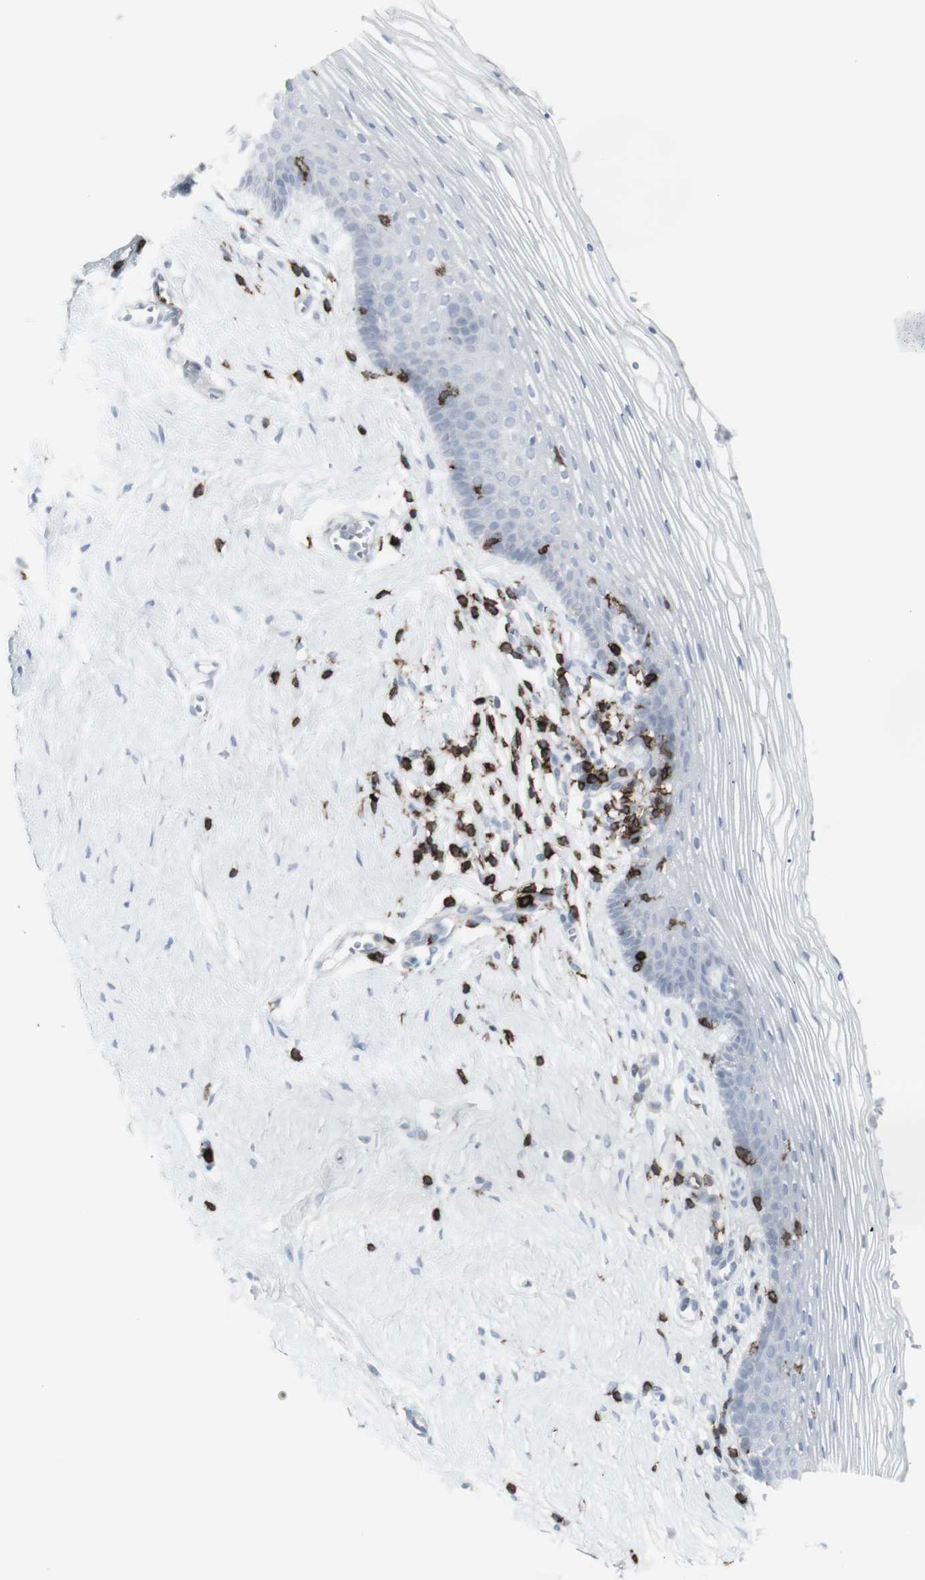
{"staining": {"intensity": "negative", "quantity": "none", "location": "none"}, "tissue": "vagina", "cell_type": "Squamous epithelial cells", "image_type": "normal", "snomed": [{"axis": "morphology", "description": "Normal tissue, NOS"}, {"axis": "topography", "description": "Vagina"}], "caption": "An immunohistochemistry micrograph of normal vagina is shown. There is no staining in squamous epithelial cells of vagina.", "gene": "CD247", "patient": {"sex": "female", "age": 32}}